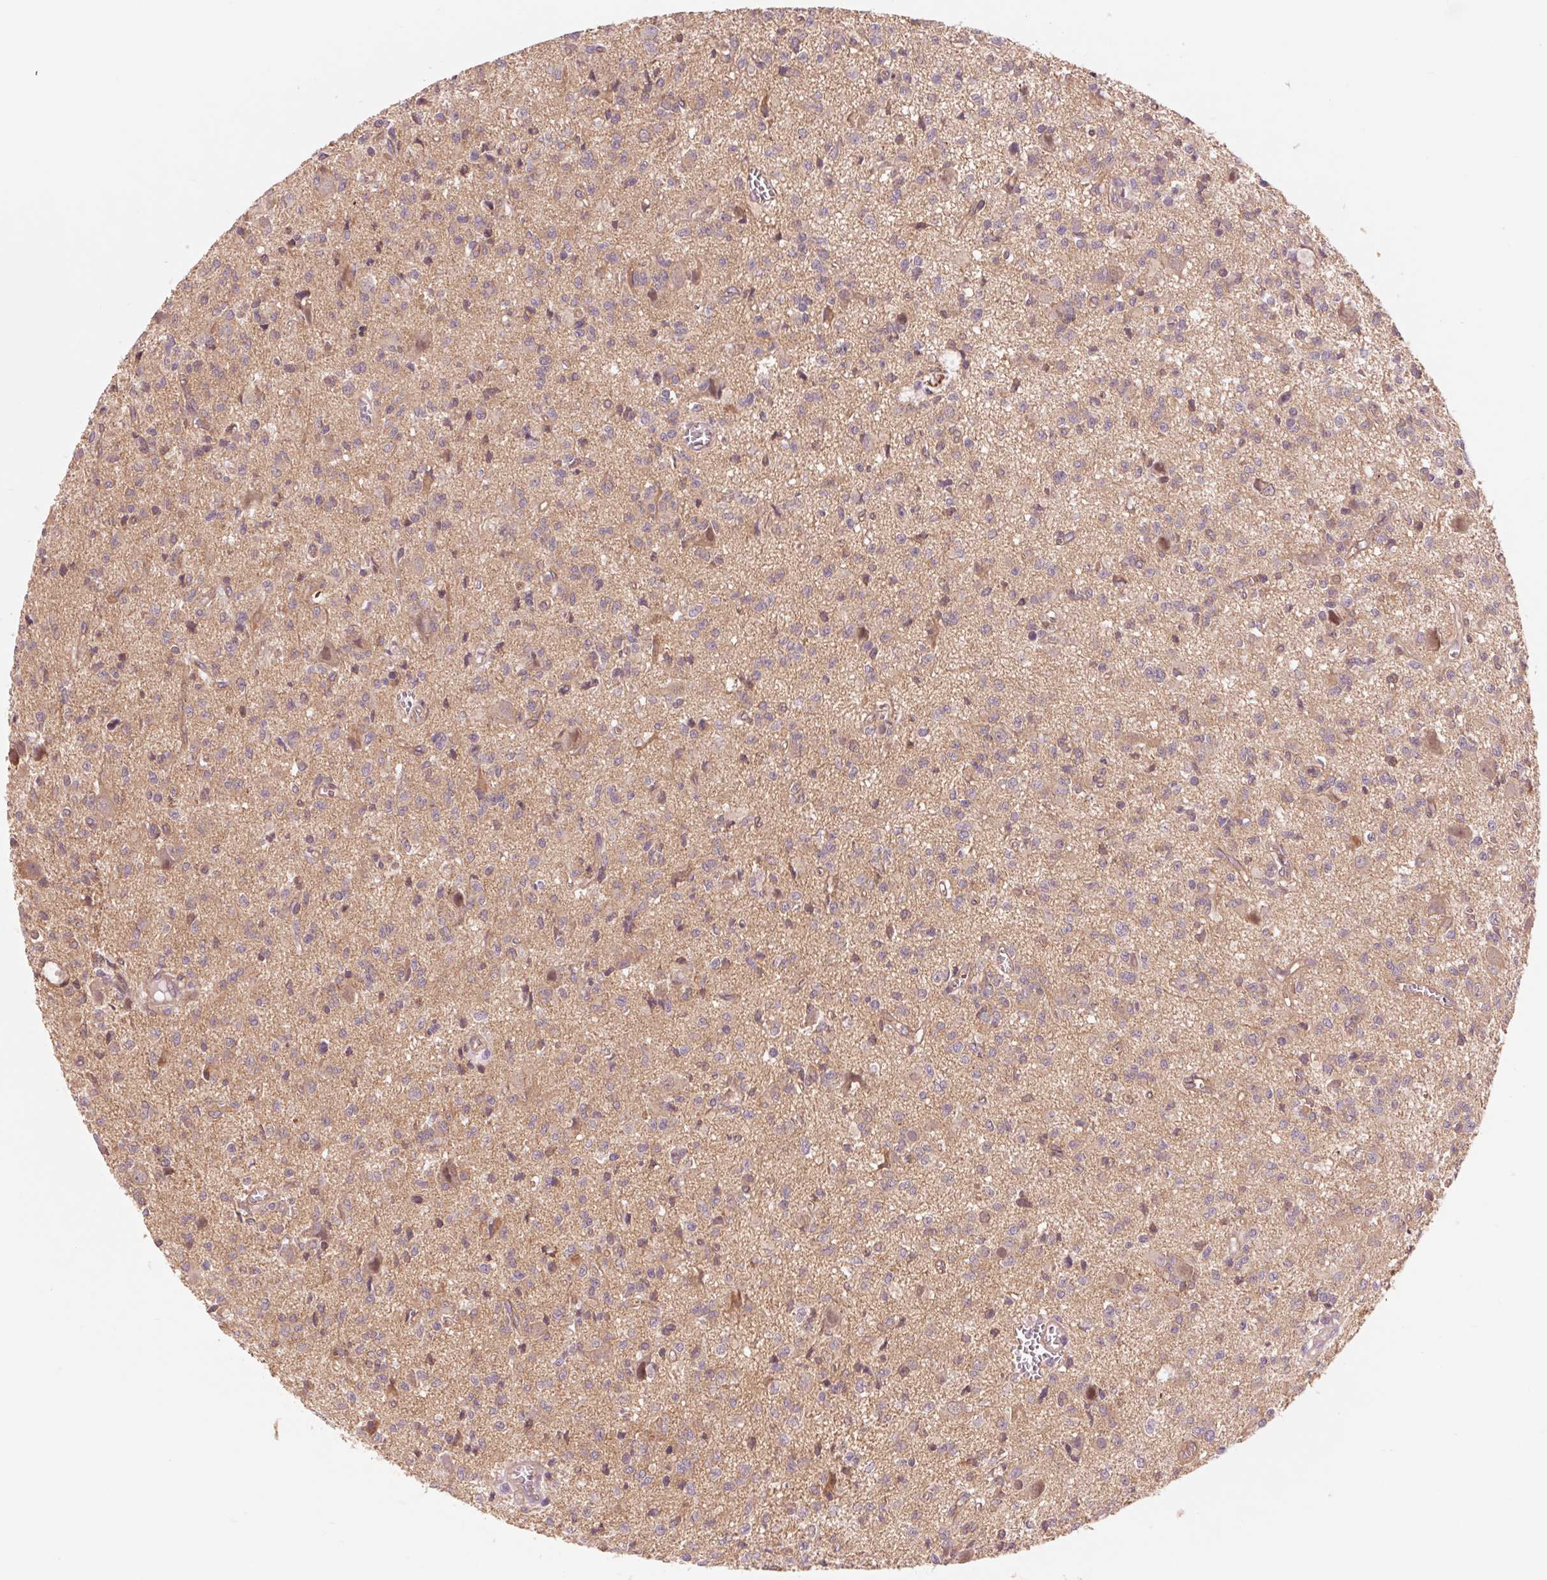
{"staining": {"intensity": "negative", "quantity": "none", "location": "none"}, "tissue": "glioma", "cell_type": "Tumor cells", "image_type": "cancer", "snomed": [{"axis": "morphology", "description": "Glioma, malignant, Low grade"}, {"axis": "topography", "description": "Brain"}], "caption": "This is a histopathology image of immunohistochemistry (IHC) staining of low-grade glioma (malignant), which shows no staining in tumor cells.", "gene": "SH3RF2", "patient": {"sex": "male", "age": 64}}